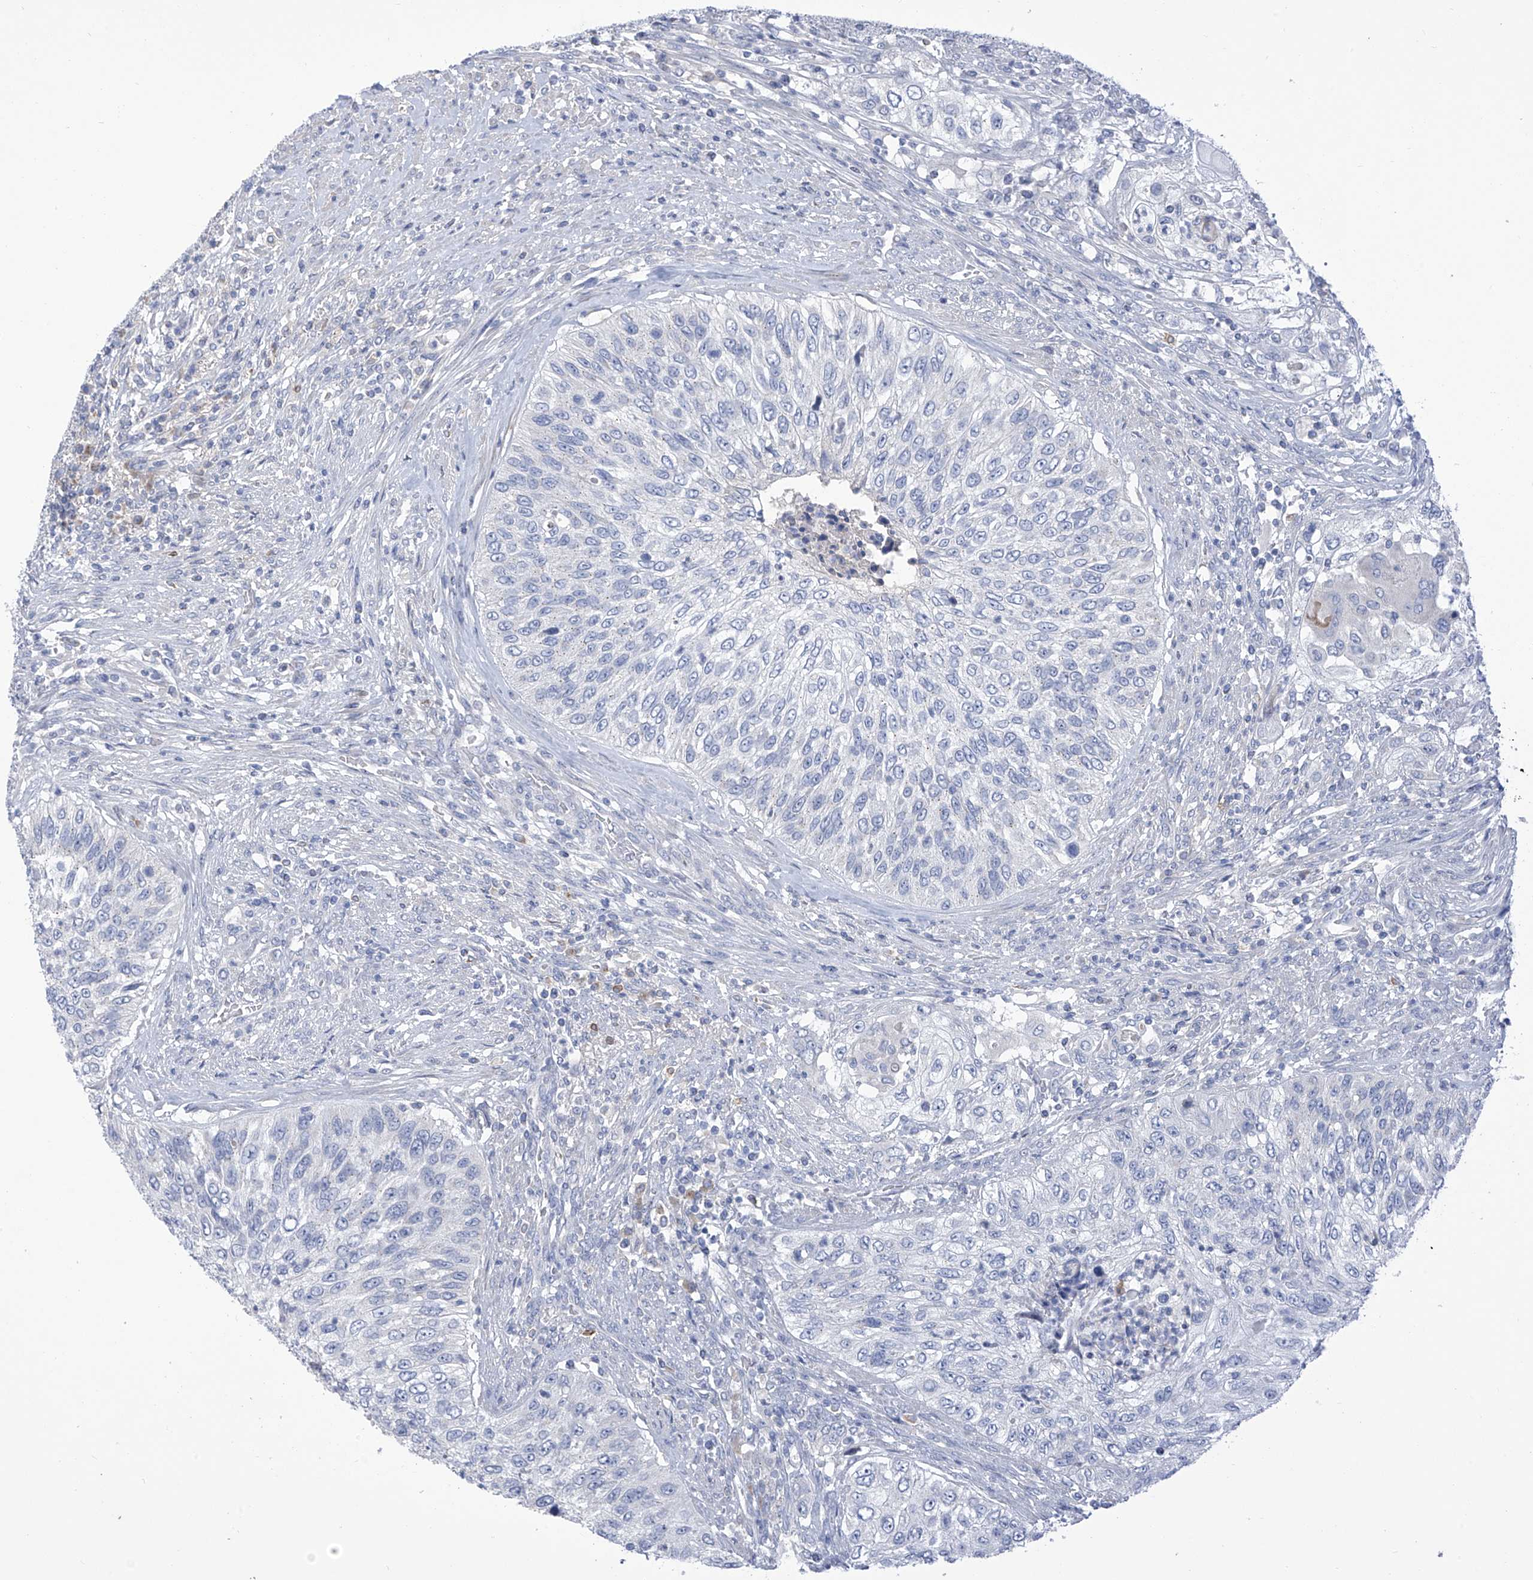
{"staining": {"intensity": "negative", "quantity": "none", "location": "none"}, "tissue": "urothelial cancer", "cell_type": "Tumor cells", "image_type": "cancer", "snomed": [{"axis": "morphology", "description": "Urothelial carcinoma, High grade"}, {"axis": "topography", "description": "Urinary bladder"}], "caption": "An immunohistochemistry (IHC) micrograph of urothelial cancer is shown. There is no staining in tumor cells of urothelial cancer.", "gene": "SLCO4A1", "patient": {"sex": "female", "age": 60}}